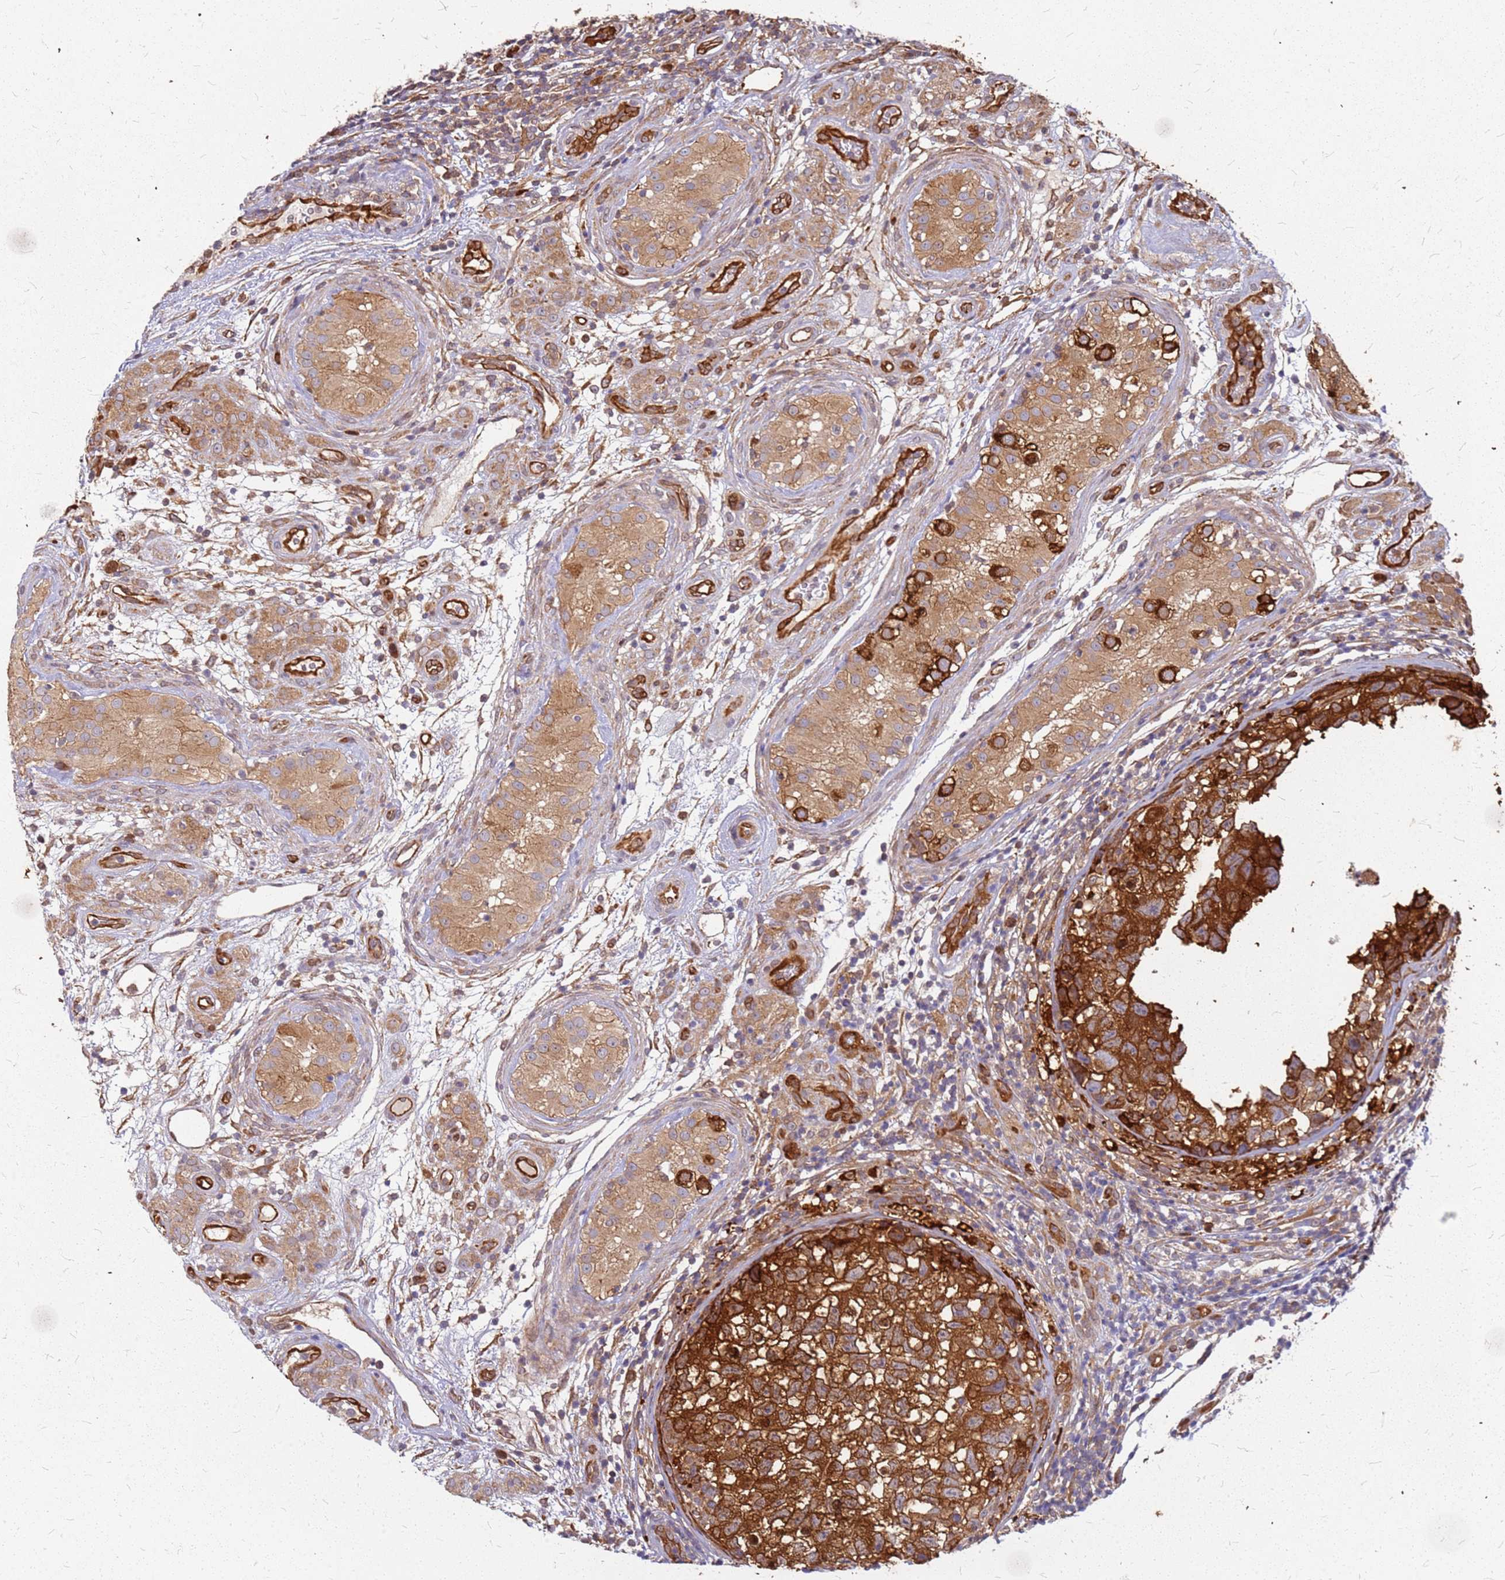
{"staining": {"intensity": "strong", "quantity": ">75%", "location": "cytoplasmic/membranous"}, "tissue": "testis cancer", "cell_type": "Tumor cells", "image_type": "cancer", "snomed": [{"axis": "morphology", "description": "Seminoma, NOS"}, {"axis": "morphology", "description": "Carcinoma, Embryonal, NOS"}, {"axis": "topography", "description": "Testis"}], "caption": "IHC (DAB (3,3'-diaminobenzidine)) staining of seminoma (testis) exhibits strong cytoplasmic/membranous protein staining in approximately >75% of tumor cells.", "gene": "HDX", "patient": {"sex": "male", "age": 29}}